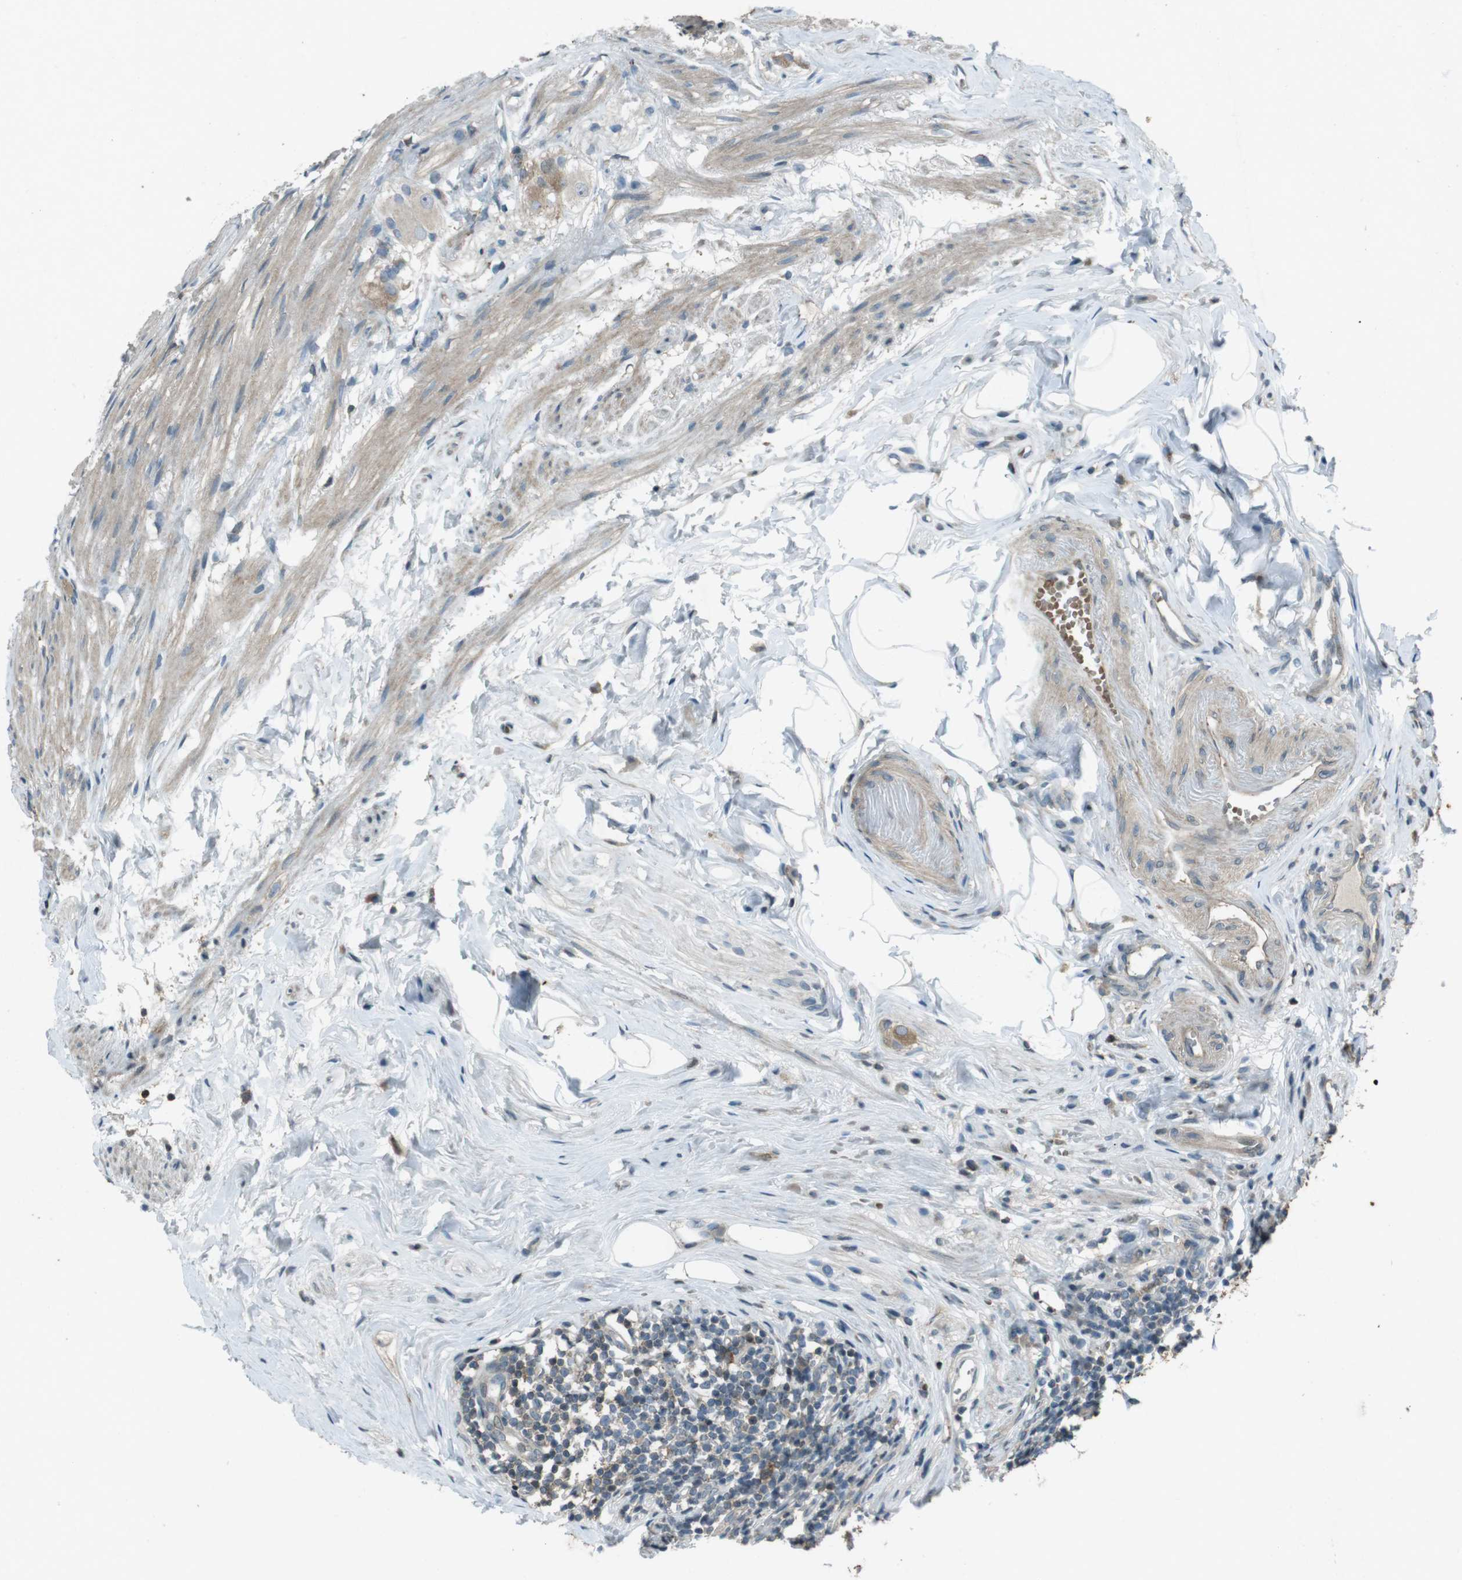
{"staining": {"intensity": "weak", "quantity": "25%-75%", "location": "cytoplasmic/membranous"}, "tissue": "appendix", "cell_type": "Glandular cells", "image_type": "normal", "snomed": [{"axis": "morphology", "description": "Normal tissue, NOS"}, {"axis": "topography", "description": "Appendix"}], "caption": "Immunohistochemical staining of benign appendix exhibits low levels of weak cytoplasmic/membranous positivity in approximately 25%-75% of glandular cells. (DAB IHC with brightfield microscopy, high magnification).", "gene": "ZYX", "patient": {"sex": "female", "age": 77}}